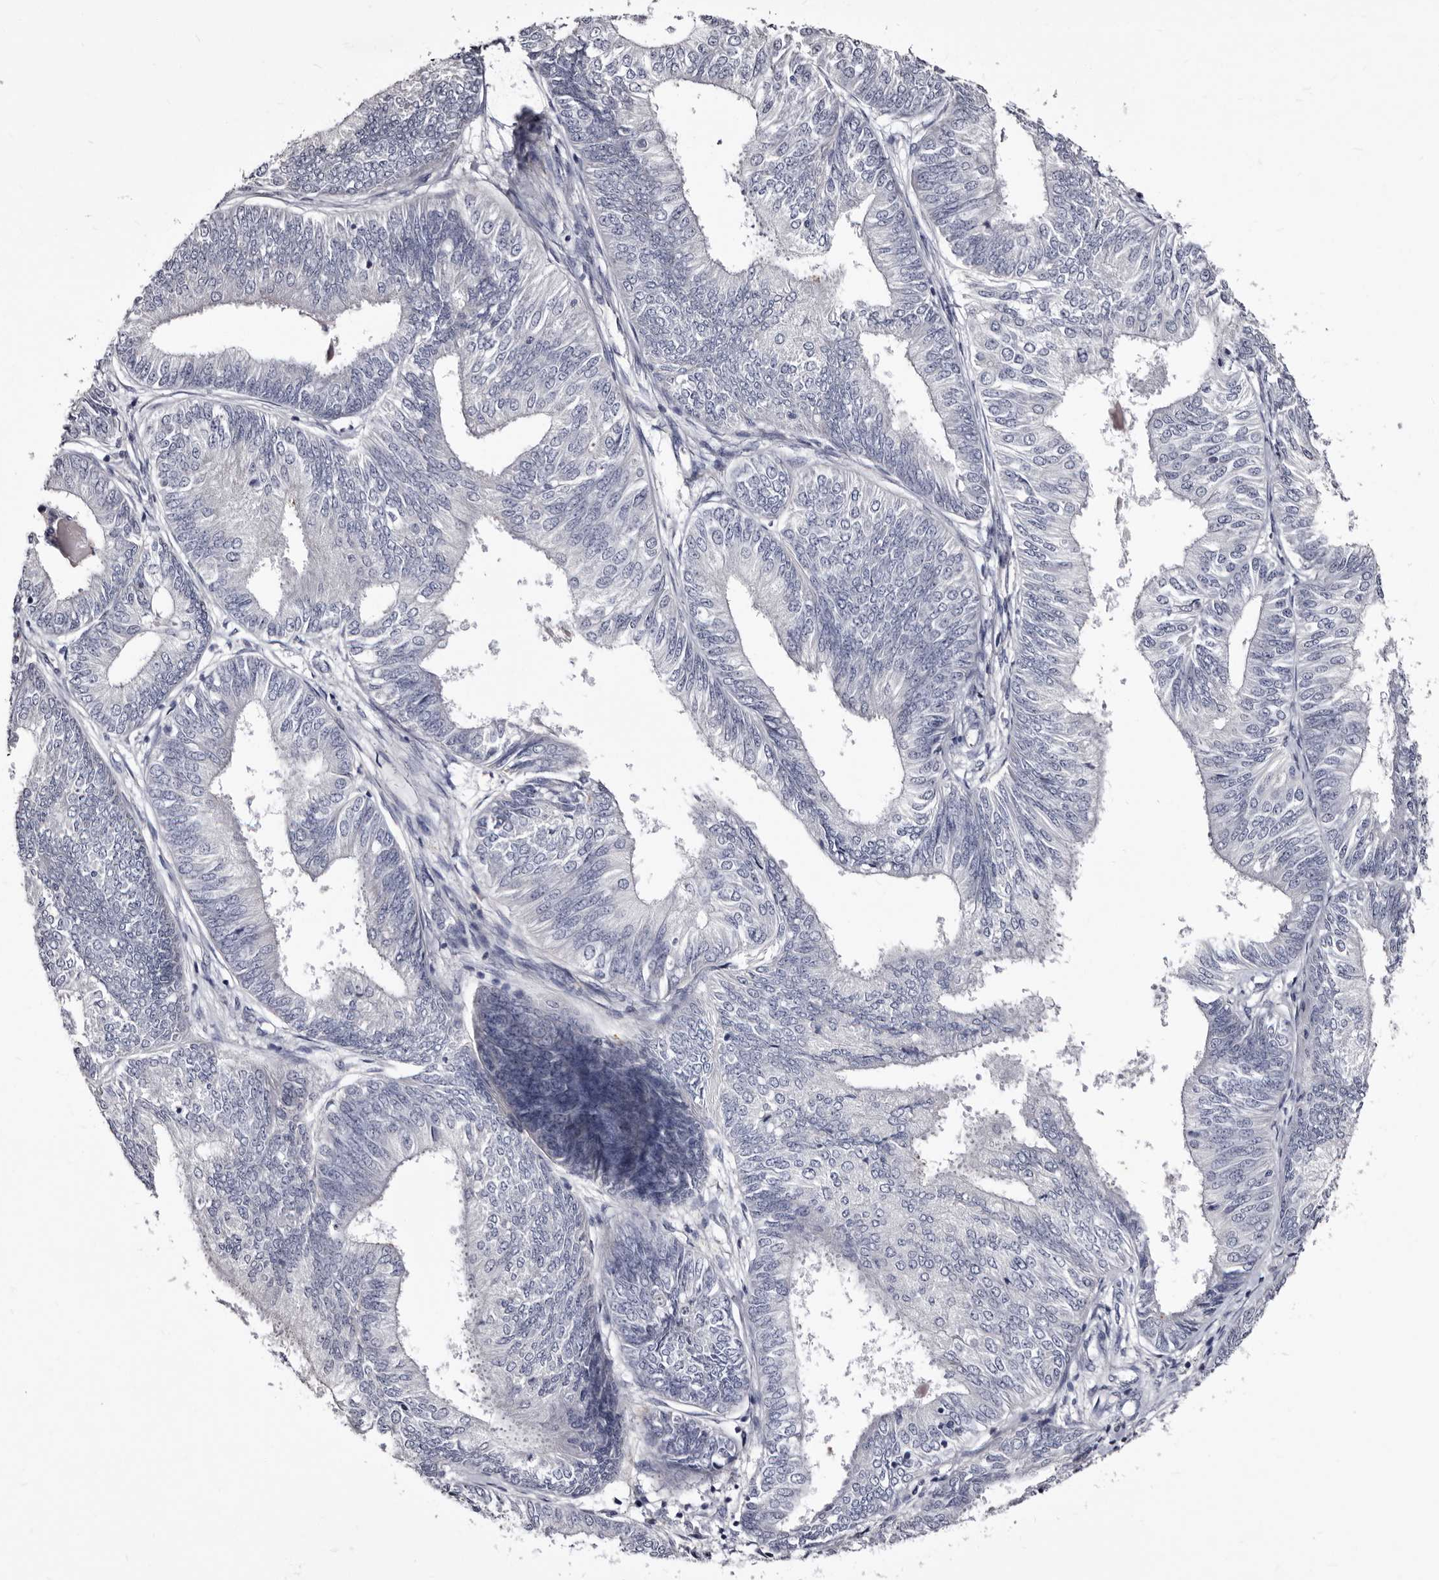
{"staining": {"intensity": "negative", "quantity": "none", "location": "none"}, "tissue": "endometrial cancer", "cell_type": "Tumor cells", "image_type": "cancer", "snomed": [{"axis": "morphology", "description": "Adenocarcinoma, NOS"}, {"axis": "topography", "description": "Endometrium"}], "caption": "A histopathology image of endometrial adenocarcinoma stained for a protein shows no brown staining in tumor cells. (DAB (3,3'-diaminobenzidine) immunohistochemistry with hematoxylin counter stain).", "gene": "AUNIP", "patient": {"sex": "female", "age": 58}}